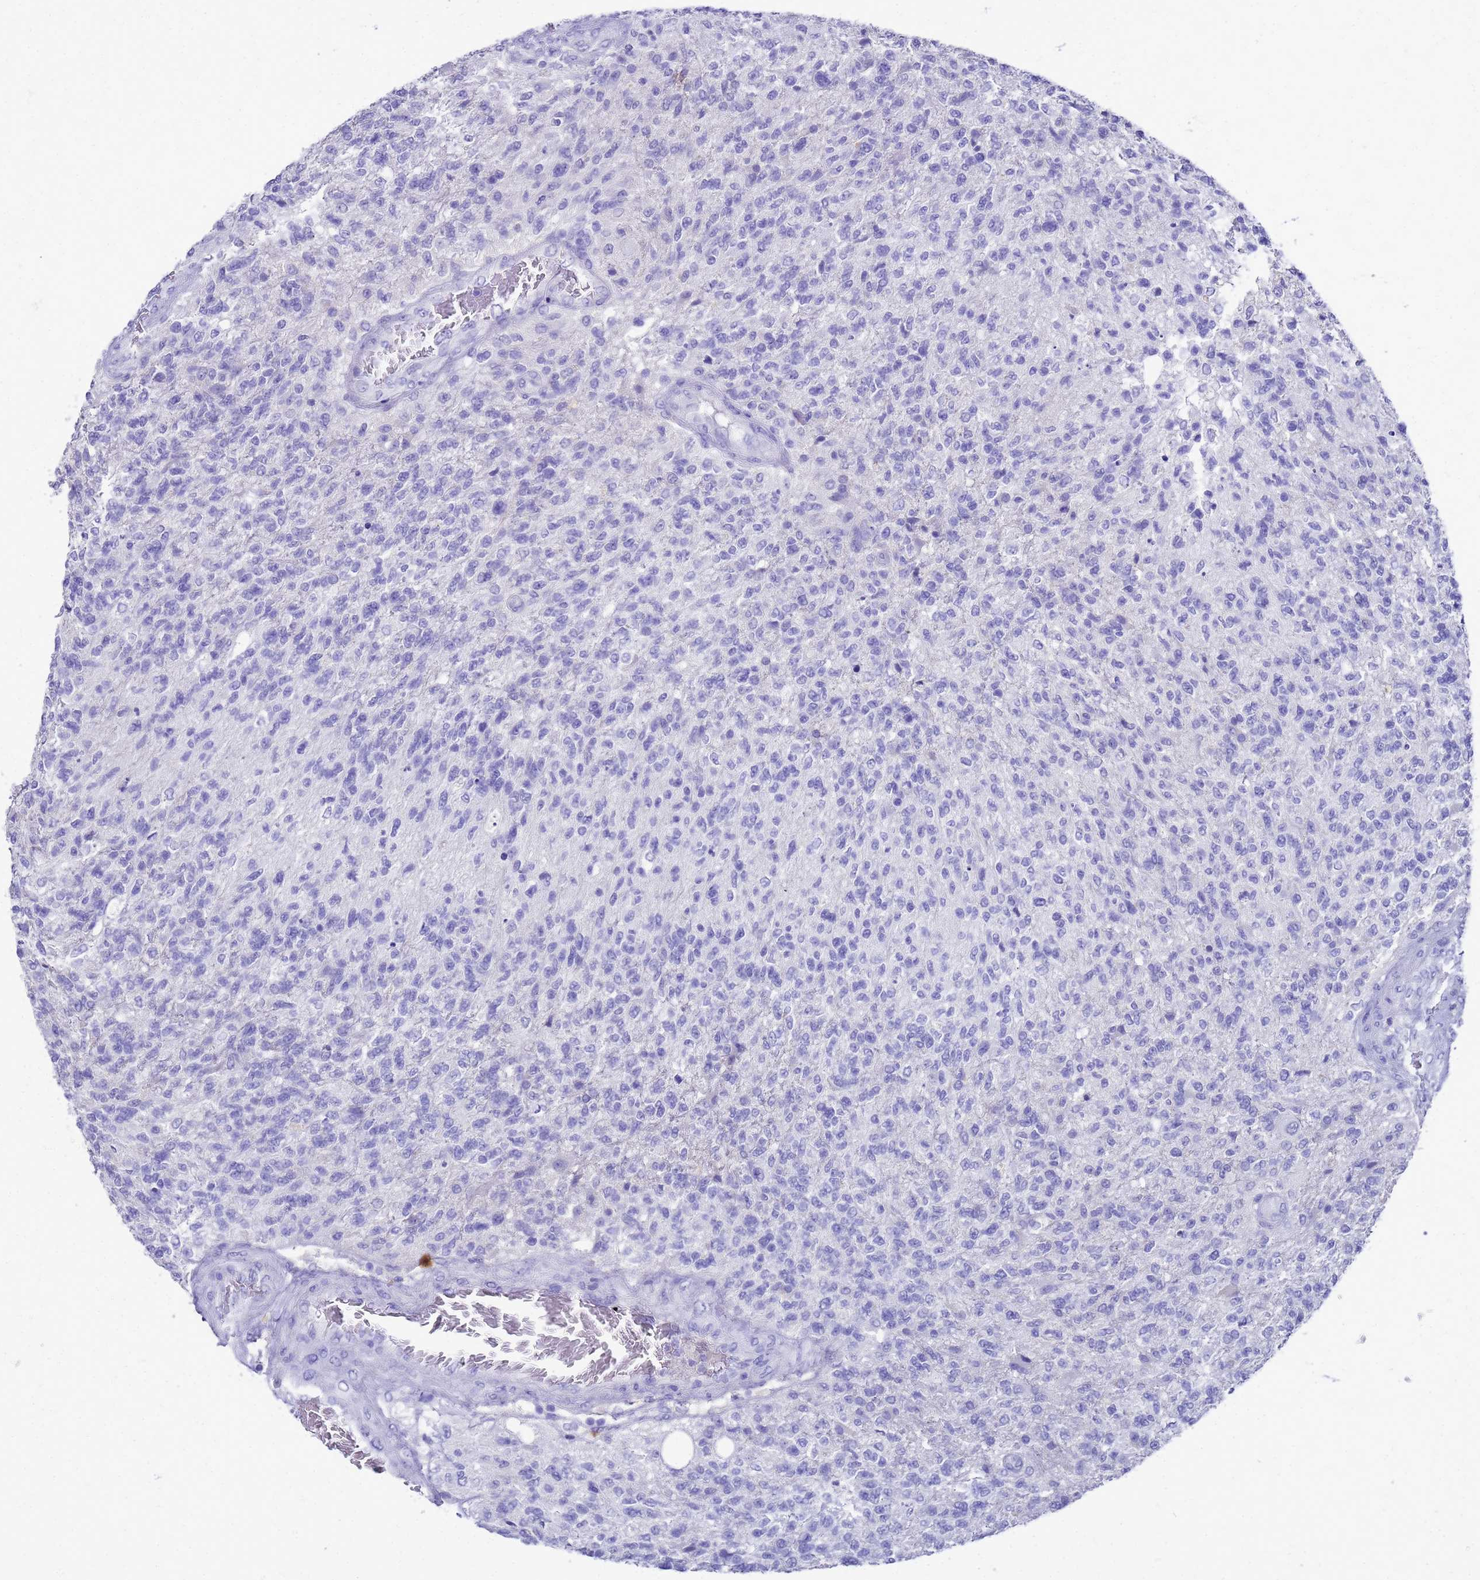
{"staining": {"intensity": "negative", "quantity": "none", "location": "none"}, "tissue": "glioma", "cell_type": "Tumor cells", "image_type": "cancer", "snomed": [{"axis": "morphology", "description": "Glioma, malignant, High grade"}, {"axis": "topography", "description": "Brain"}], "caption": "Photomicrograph shows no protein staining in tumor cells of glioma tissue. The staining was performed using DAB (3,3'-diaminobenzidine) to visualize the protein expression in brown, while the nuclei were stained in blue with hematoxylin (Magnification: 20x).", "gene": "MS4A13", "patient": {"sex": "male", "age": 56}}